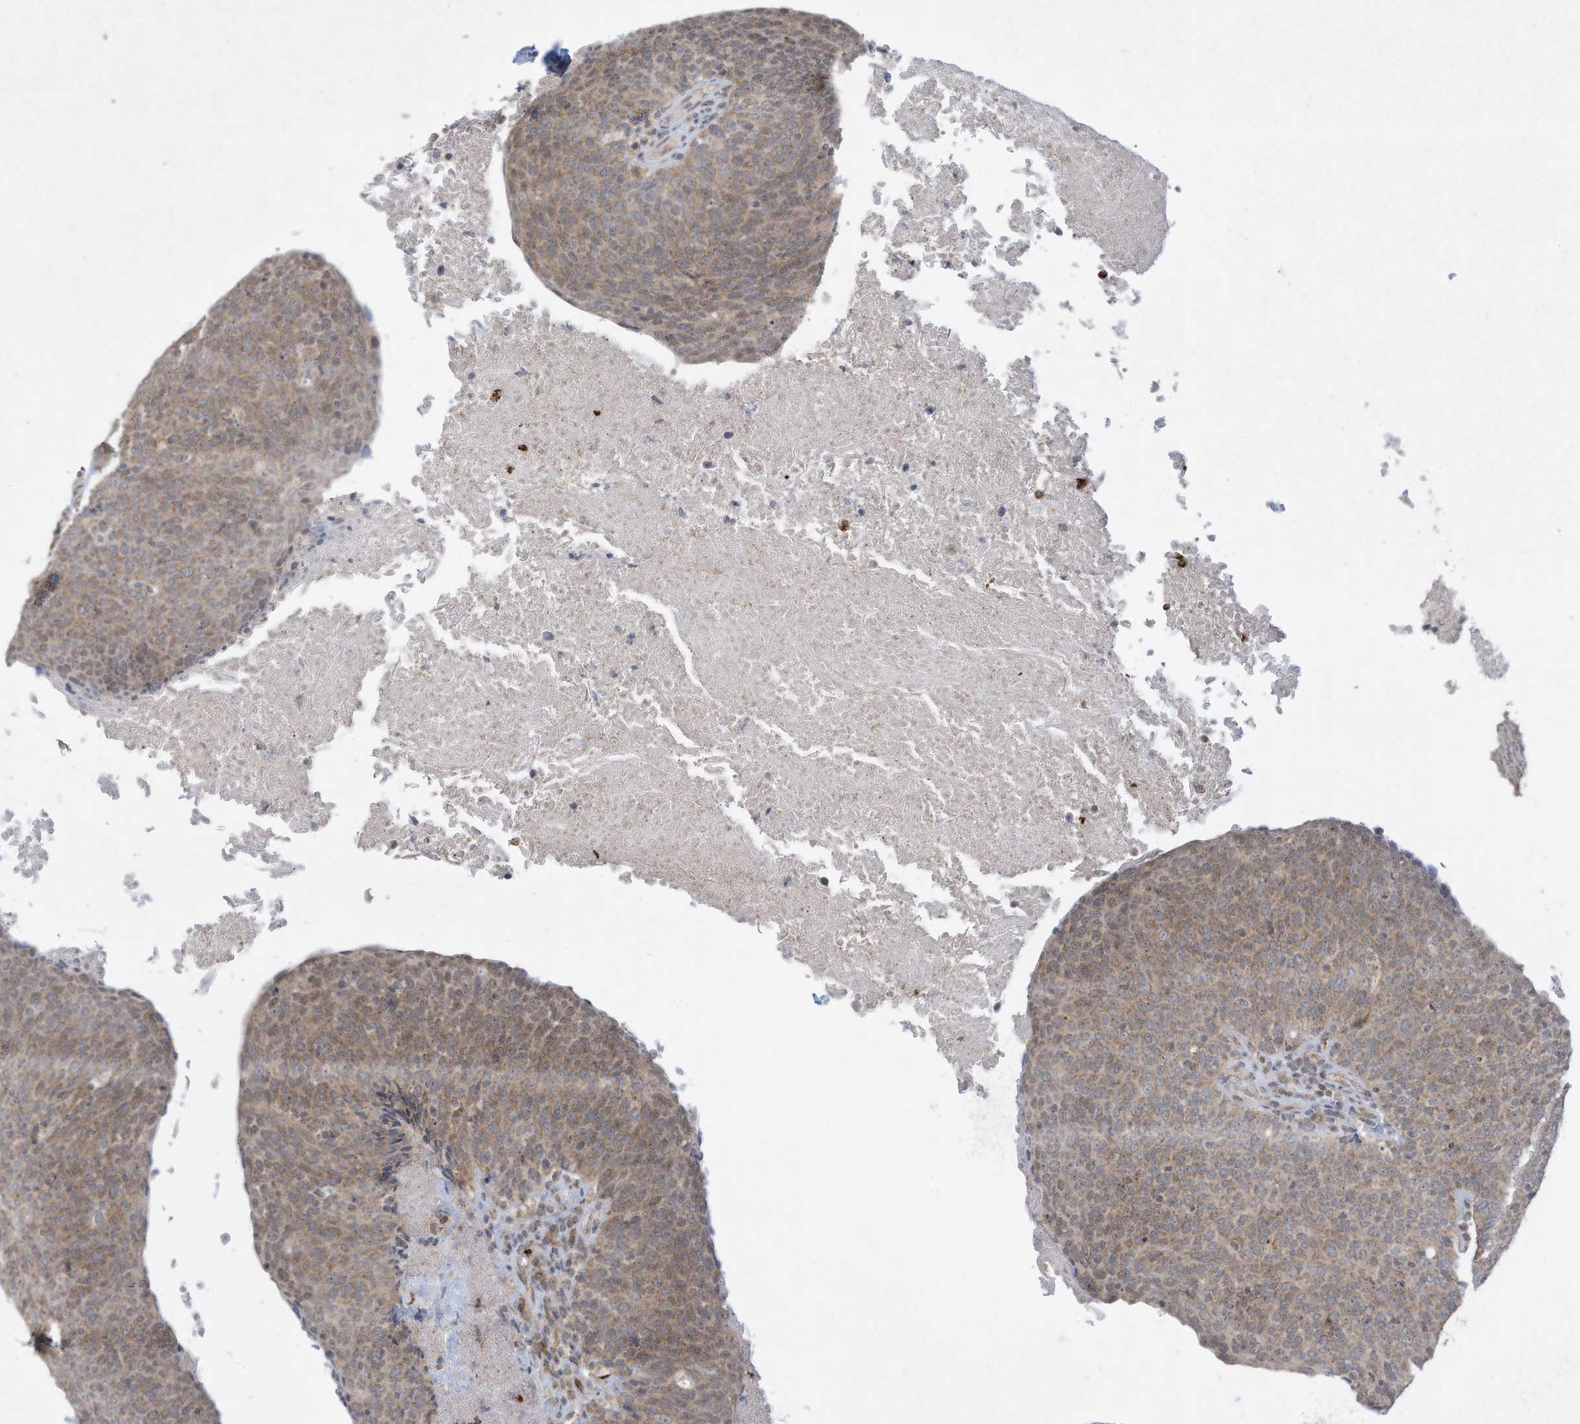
{"staining": {"intensity": "moderate", "quantity": ">75%", "location": "cytoplasmic/membranous"}, "tissue": "head and neck cancer", "cell_type": "Tumor cells", "image_type": "cancer", "snomed": [{"axis": "morphology", "description": "Squamous cell carcinoma, NOS"}, {"axis": "morphology", "description": "Squamous cell carcinoma, metastatic, NOS"}, {"axis": "topography", "description": "Lymph node"}, {"axis": "topography", "description": "Head-Neck"}], "caption": "The immunohistochemical stain shows moderate cytoplasmic/membranous expression in tumor cells of squamous cell carcinoma (head and neck) tissue.", "gene": "CHRNA4", "patient": {"sex": "male", "age": 62}}